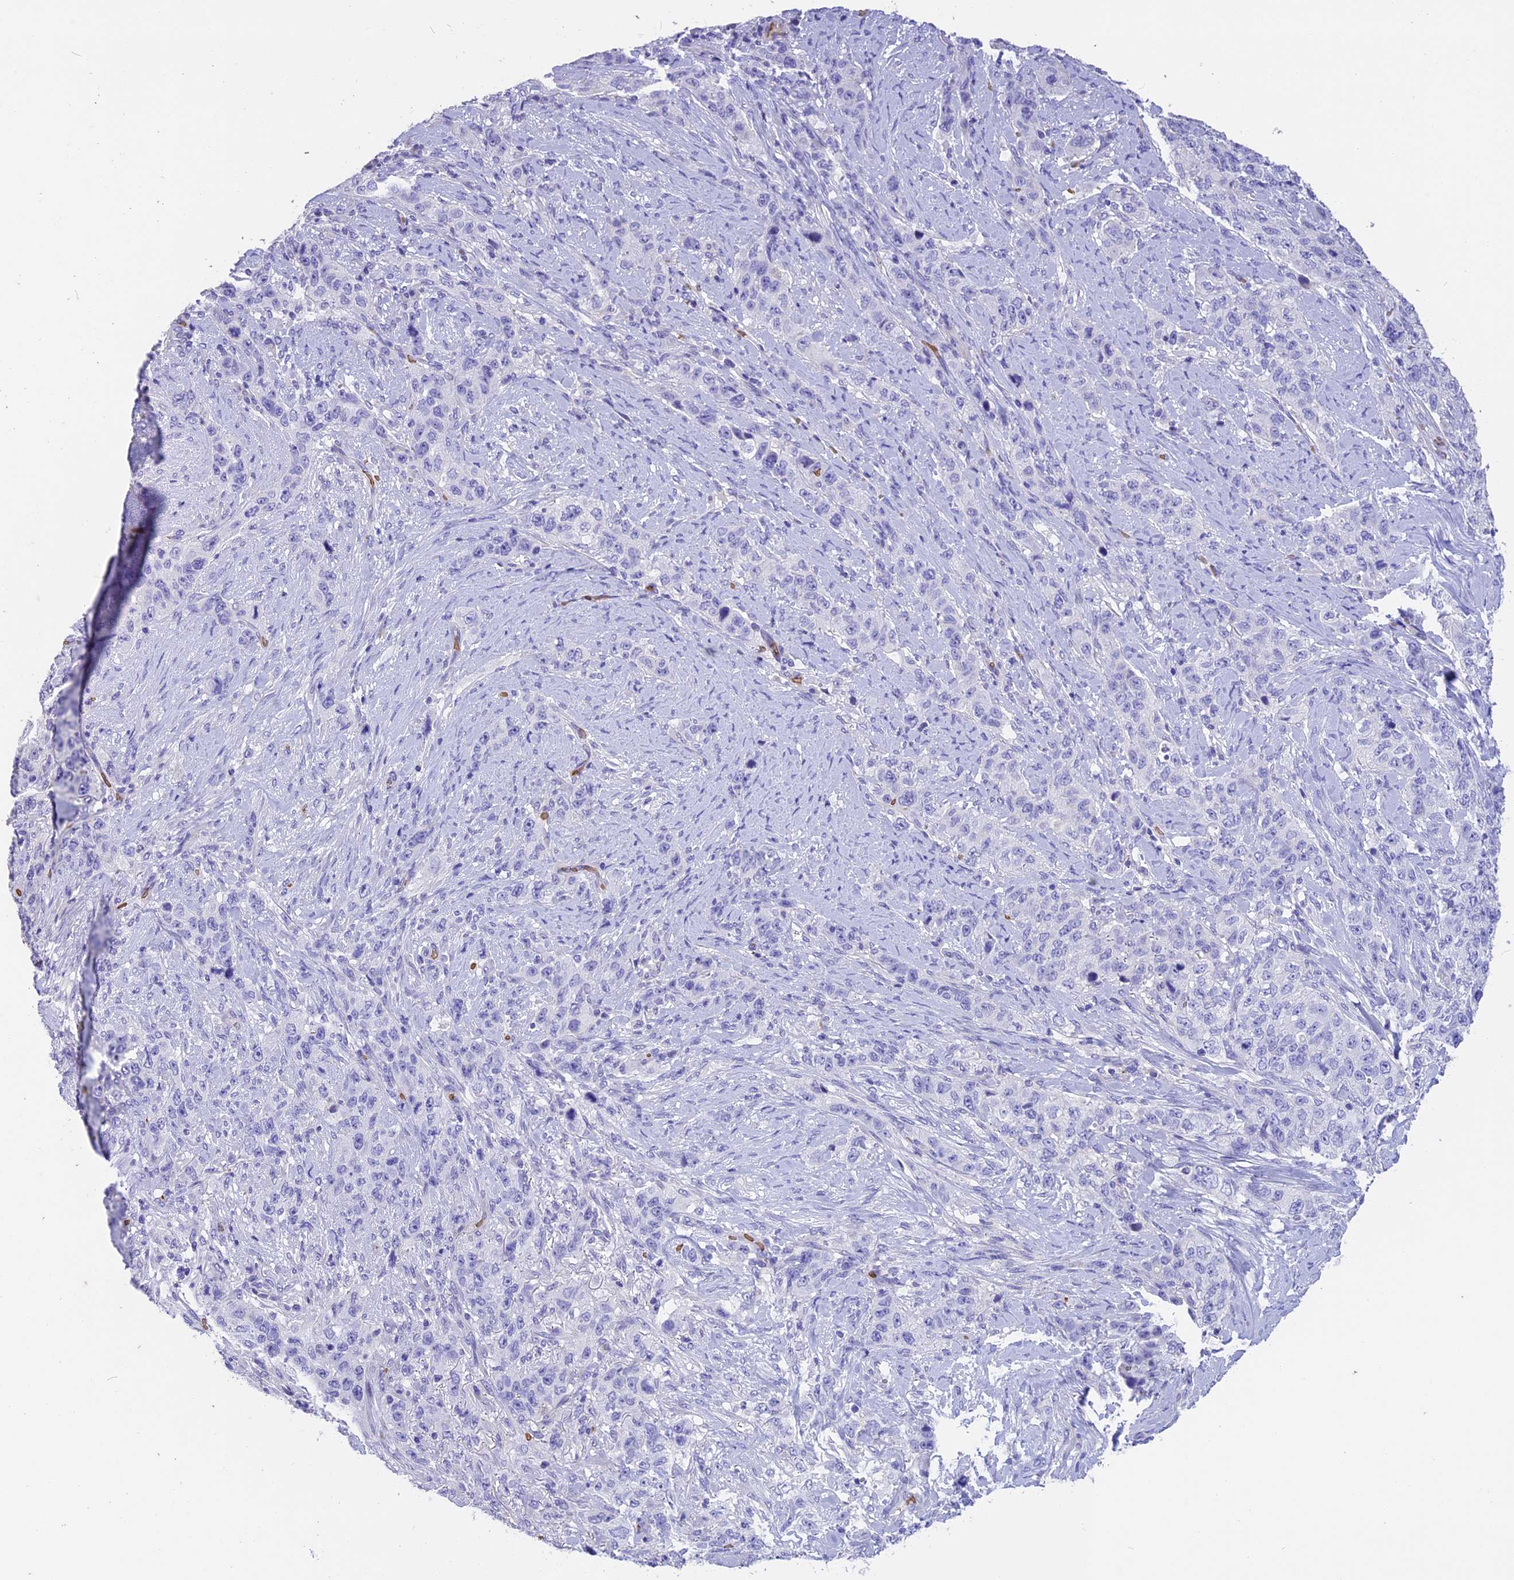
{"staining": {"intensity": "negative", "quantity": "none", "location": "none"}, "tissue": "stomach cancer", "cell_type": "Tumor cells", "image_type": "cancer", "snomed": [{"axis": "morphology", "description": "Adenocarcinoma, NOS"}, {"axis": "topography", "description": "Stomach"}], "caption": "Immunohistochemistry photomicrograph of adenocarcinoma (stomach) stained for a protein (brown), which demonstrates no positivity in tumor cells.", "gene": "TNNC2", "patient": {"sex": "male", "age": 48}}